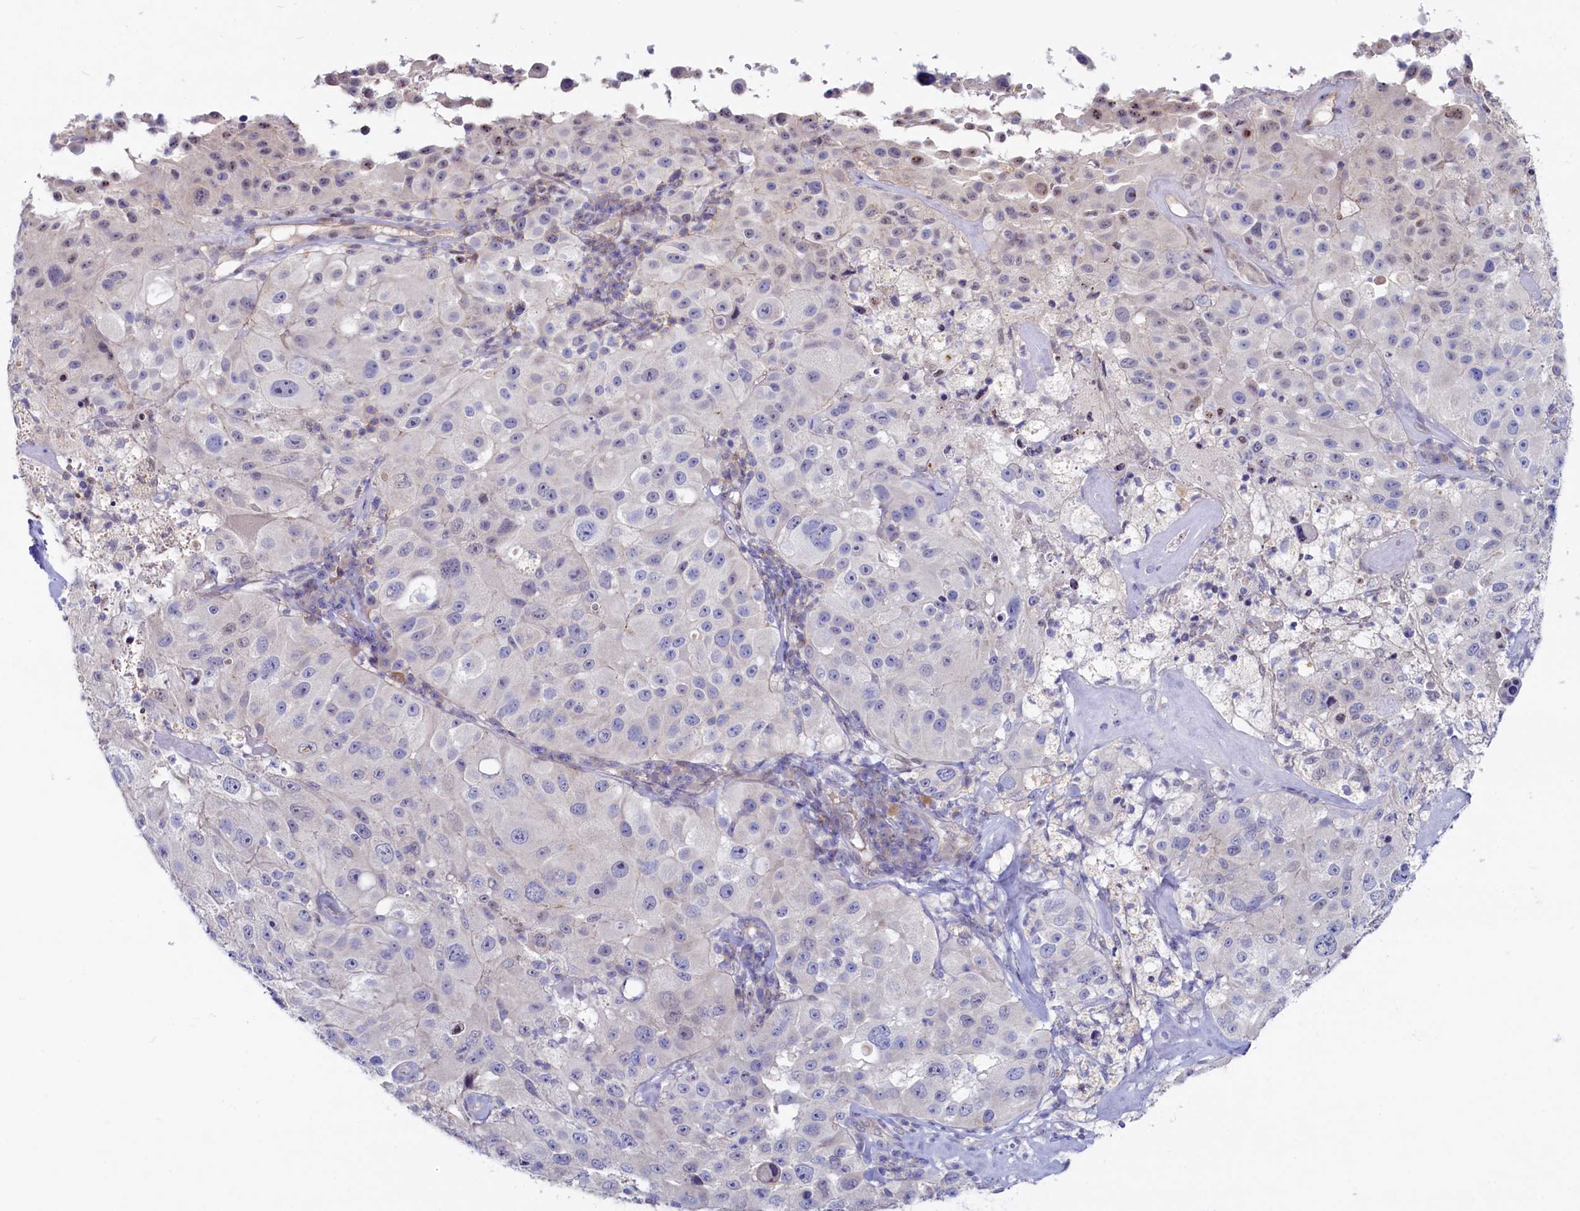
{"staining": {"intensity": "negative", "quantity": "none", "location": "none"}, "tissue": "melanoma", "cell_type": "Tumor cells", "image_type": "cancer", "snomed": [{"axis": "morphology", "description": "Malignant melanoma, Metastatic site"}, {"axis": "topography", "description": "Lymph node"}], "caption": "High magnification brightfield microscopy of melanoma stained with DAB (brown) and counterstained with hematoxylin (blue): tumor cells show no significant expression.", "gene": "ASTE1", "patient": {"sex": "male", "age": 62}}